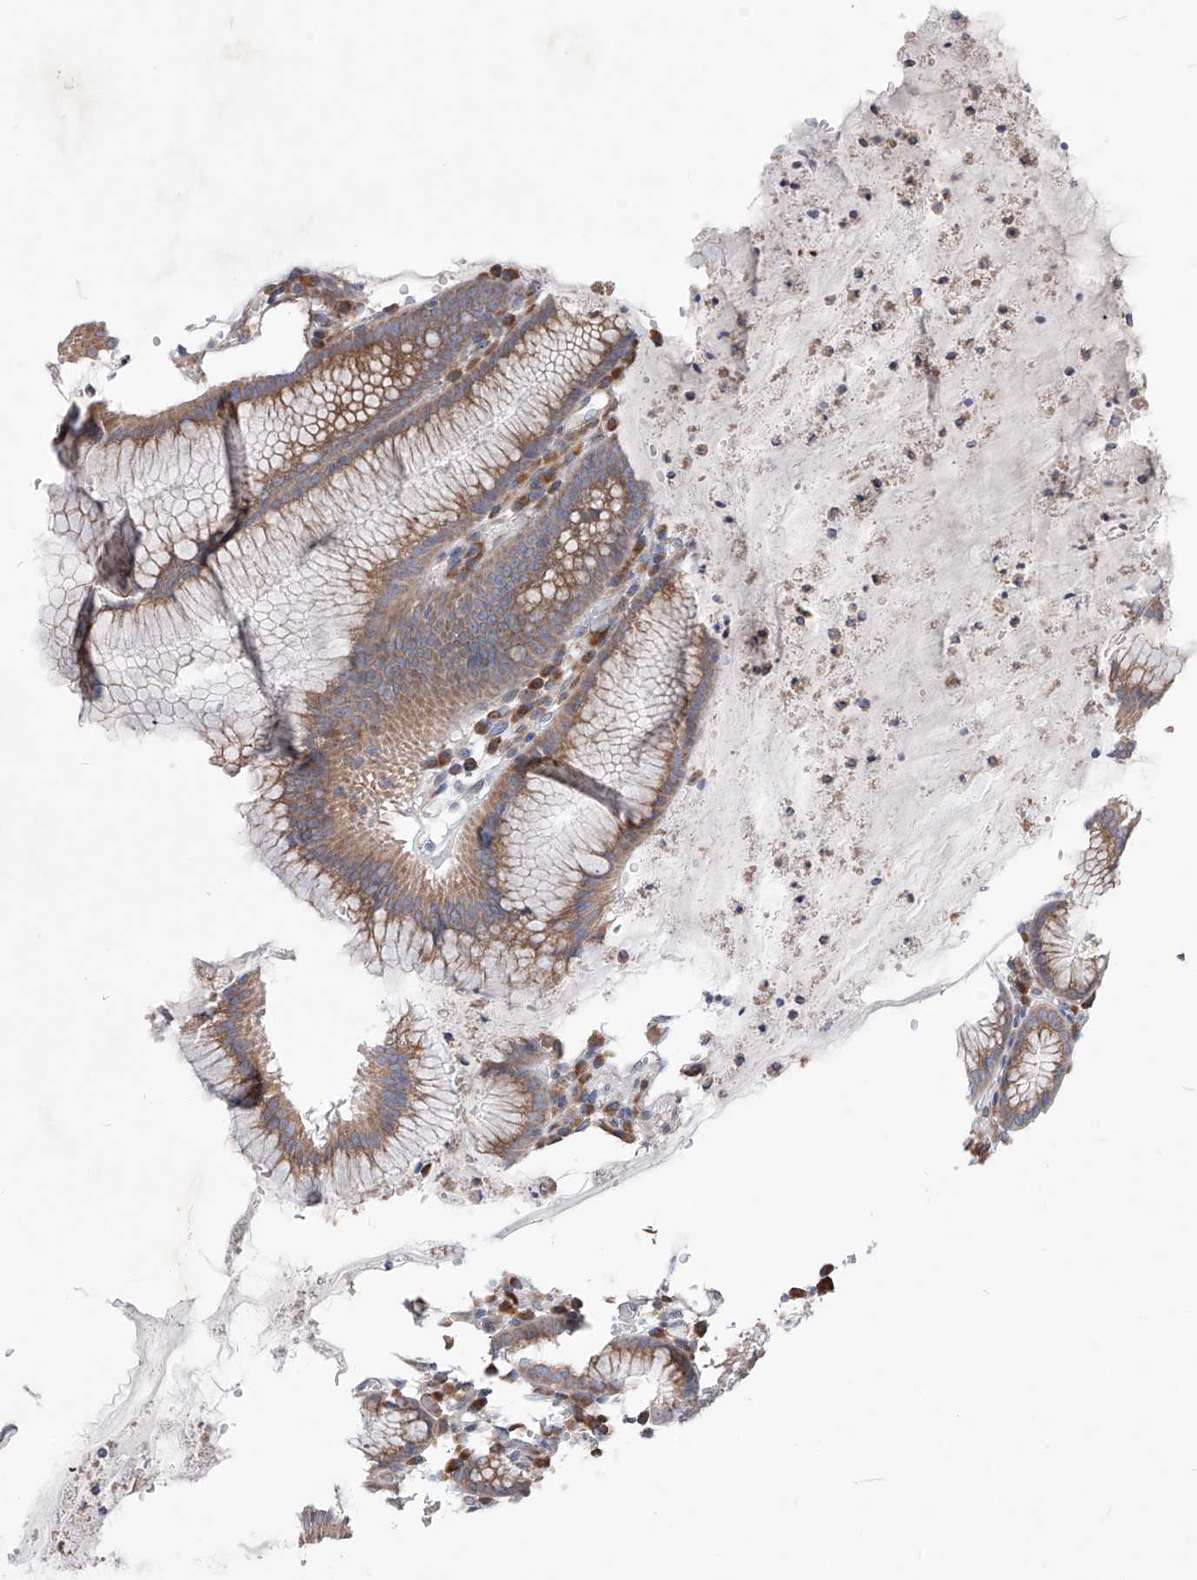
{"staining": {"intensity": "moderate", "quantity": ">75%", "location": "cytoplasmic/membranous"}, "tissue": "stomach", "cell_type": "Glandular cells", "image_type": "normal", "snomed": [{"axis": "morphology", "description": "Normal tissue, NOS"}, {"axis": "topography", "description": "Stomach"}], "caption": "The micrograph displays immunohistochemical staining of benign stomach. There is moderate cytoplasmic/membranous staining is appreciated in about >75% of glandular cells.", "gene": "UFL1", "patient": {"sex": "male", "age": 55}}